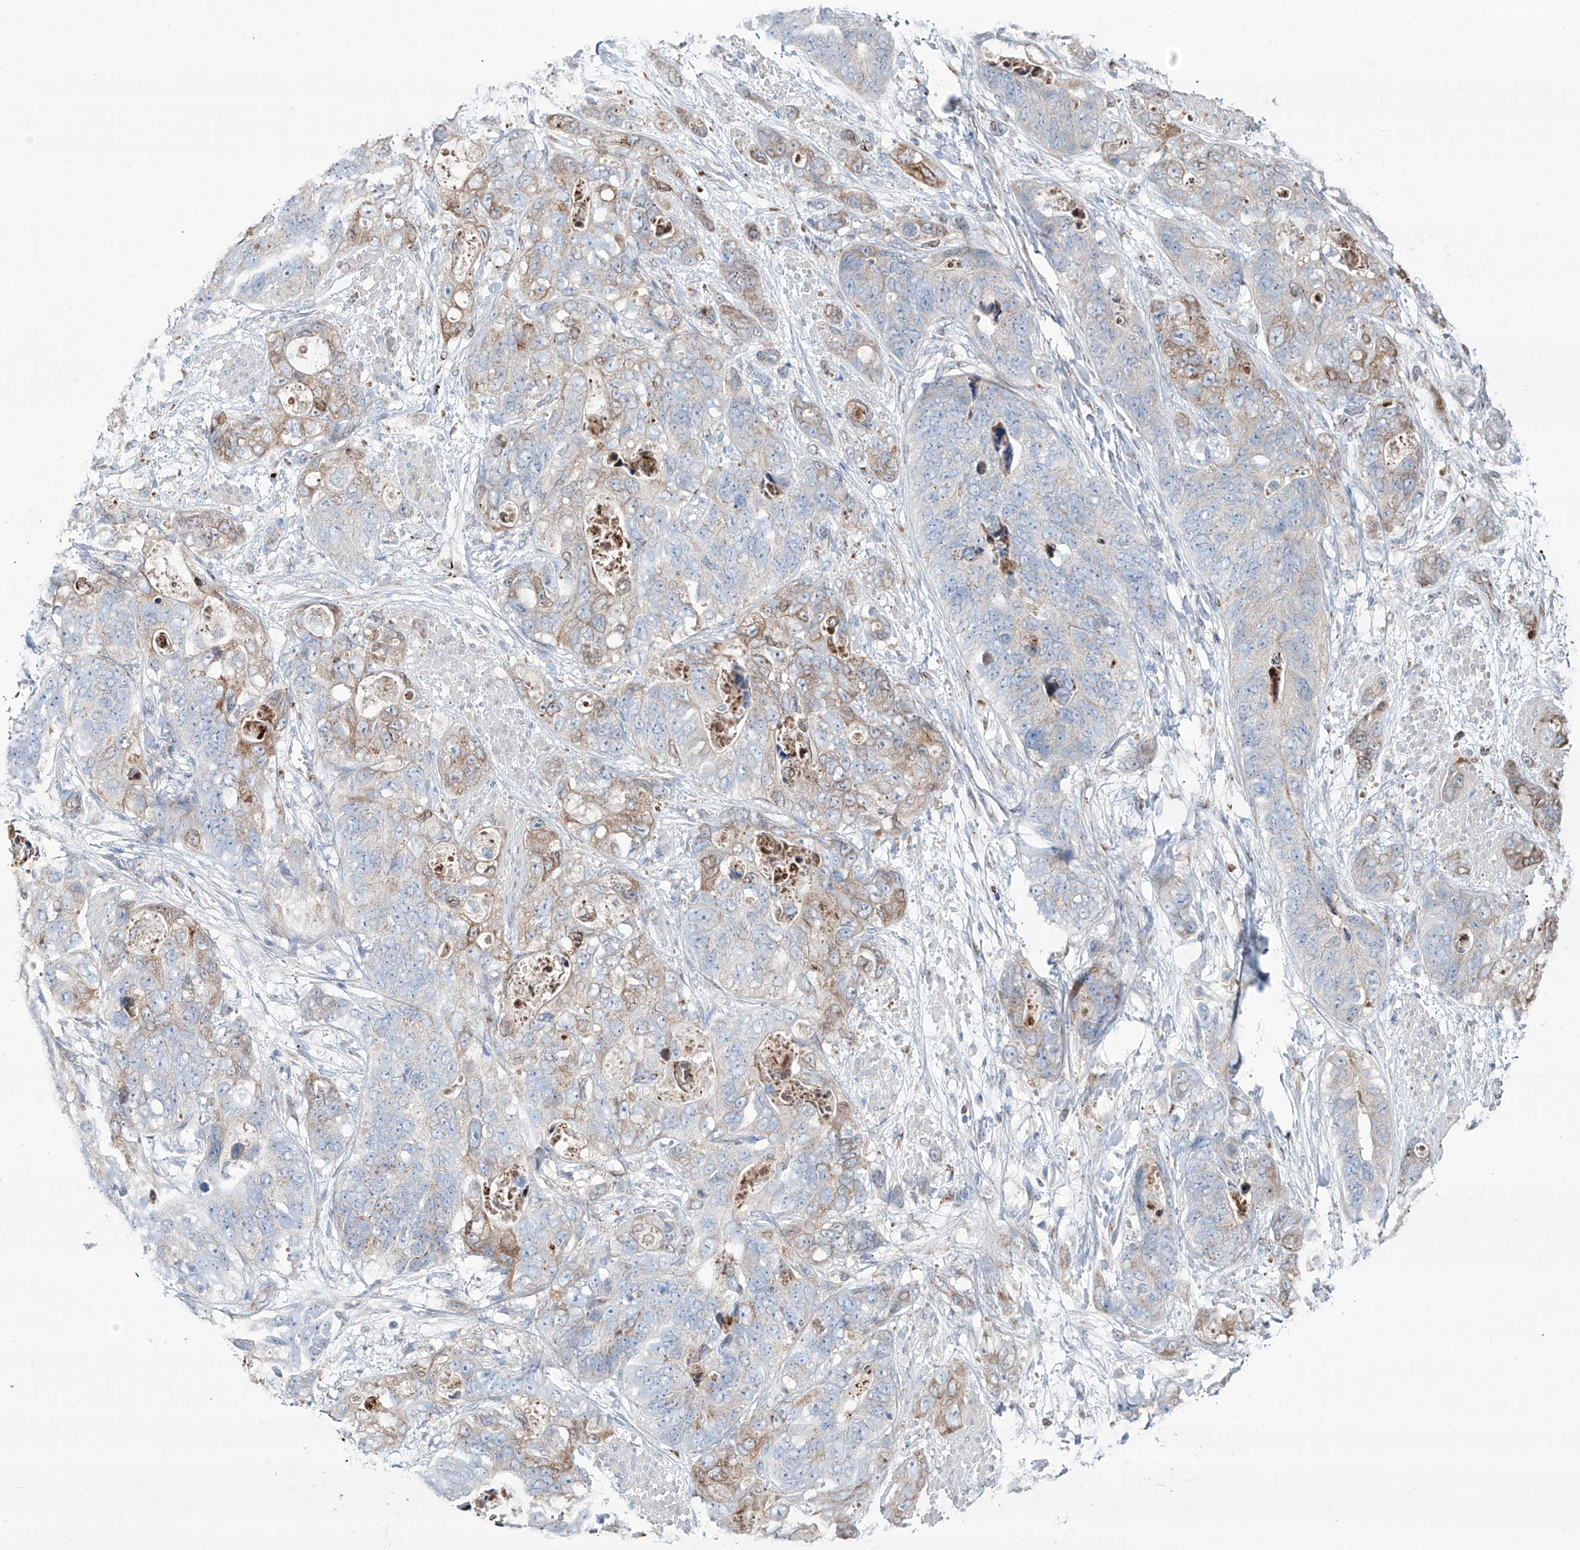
{"staining": {"intensity": "moderate", "quantity": "25%-75%", "location": "cytoplasmic/membranous"}, "tissue": "stomach cancer", "cell_type": "Tumor cells", "image_type": "cancer", "snomed": [{"axis": "morphology", "description": "Adenocarcinoma, NOS"}, {"axis": "topography", "description": "Stomach"}], "caption": "DAB immunohistochemical staining of stomach cancer exhibits moderate cytoplasmic/membranous protein positivity in approximately 25%-75% of tumor cells.", "gene": "CDH5", "patient": {"sex": "female", "age": 89}}